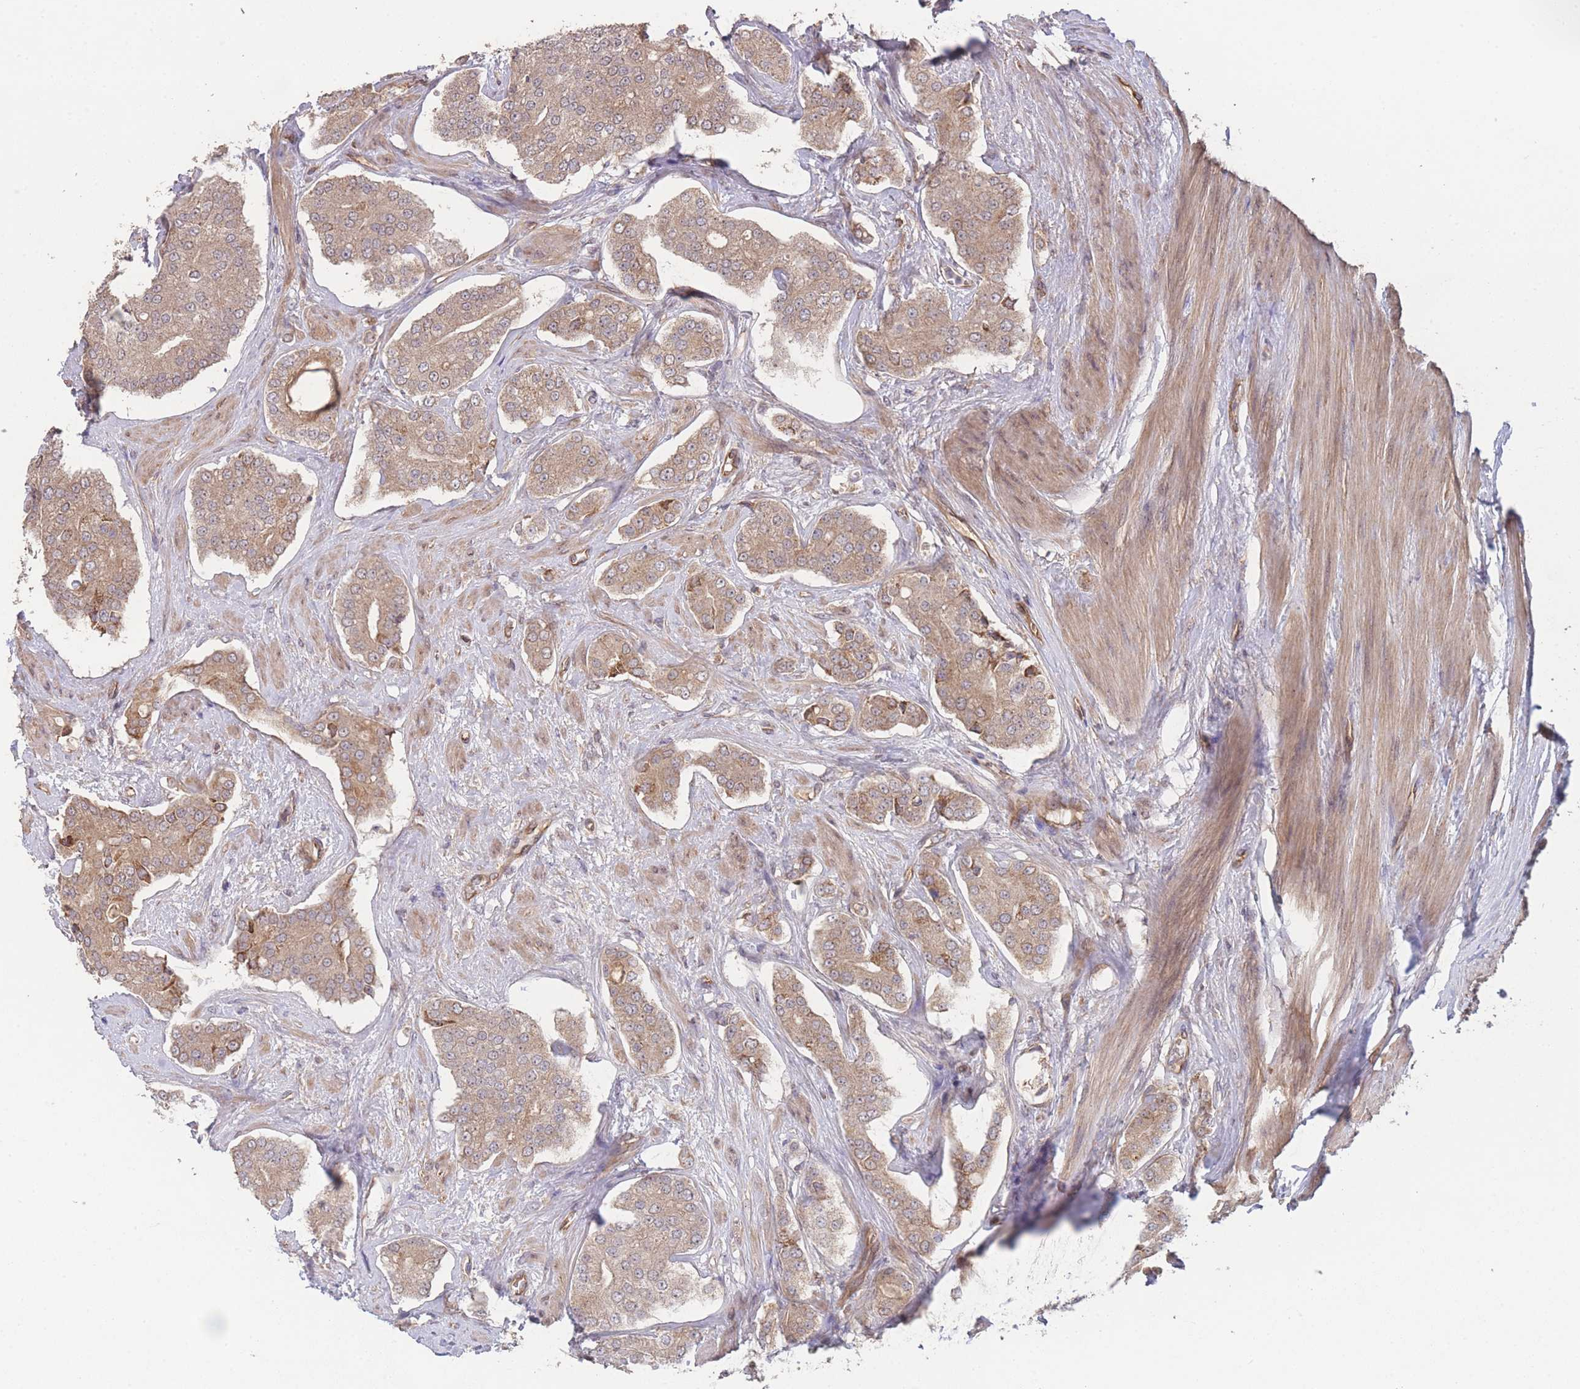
{"staining": {"intensity": "moderate", "quantity": ">75%", "location": "cytoplasmic/membranous"}, "tissue": "prostate cancer", "cell_type": "Tumor cells", "image_type": "cancer", "snomed": [{"axis": "morphology", "description": "Adenocarcinoma, High grade"}, {"axis": "topography", "description": "Prostate"}], "caption": "IHC of prostate high-grade adenocarcinoma reveals medium levels of moderate cytoplasmic/membranous expression in about >75% of tumor cells.", "gene": "PXMP4", "patient": {"sex": "male", "age": 71}}